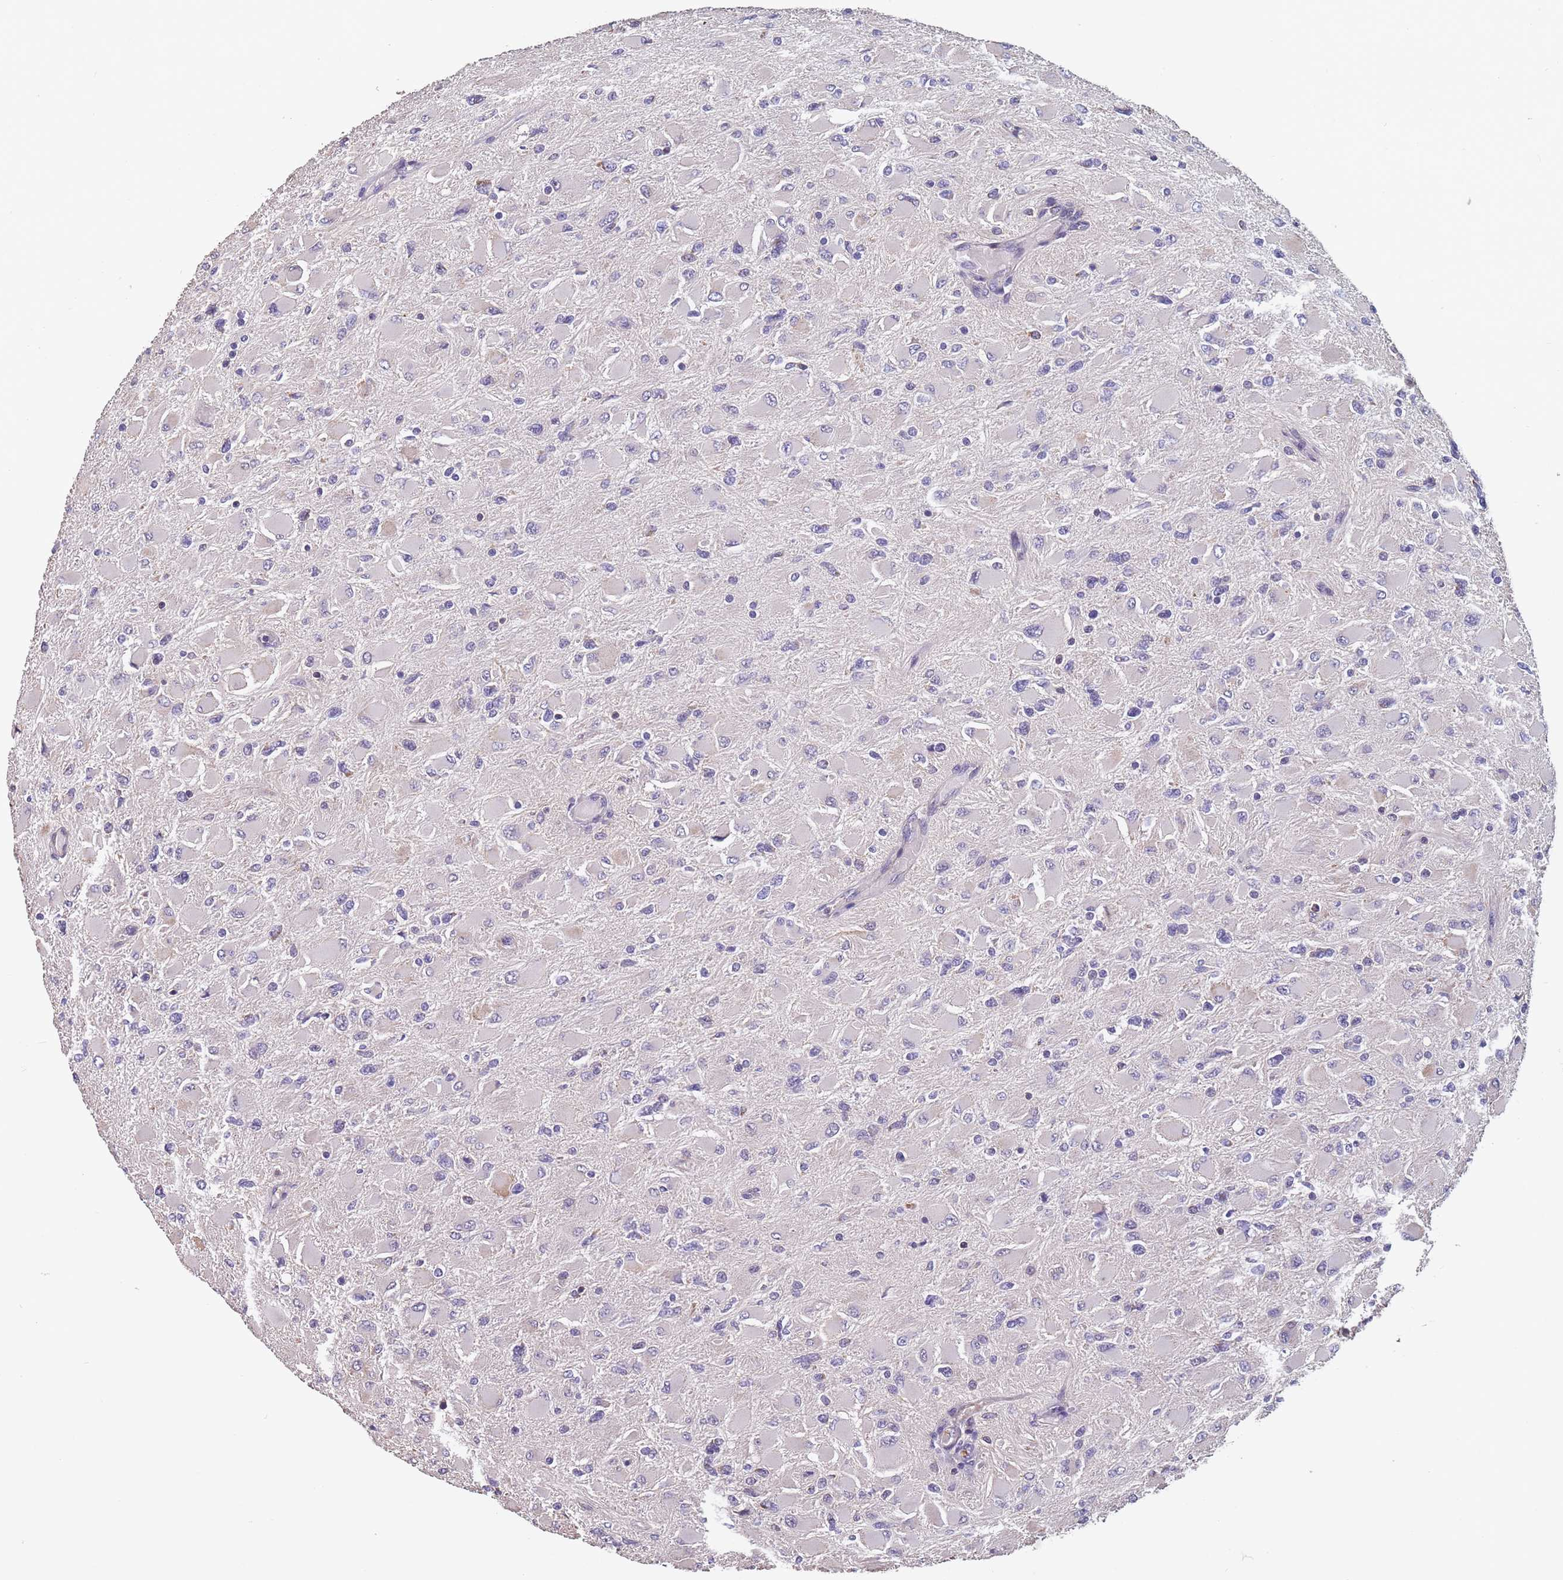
{"staining": {"intensity": "negative", "quantity": "none", "location": "none"}, "tissue": "glioma", "cell_type": "Tumor cells", "image_type": "cancer", "snomed": [{"axis": "morphology", "description": "Glioma, malignant, High grade"}, {"axis": "topography", "description": "Cerebral cortex"}], "caption": "This is a micrograph of immunohistochemistry (IHC) staining of glioma, which shows no positivity in tumor cells. (DAB (3,3'-diaminobenzidine) immunohistochemistry visualized using brightfield microscopy, high magnification).", "gene": "TOMM40L", "patient": {"sex": "female", "age": 36}}